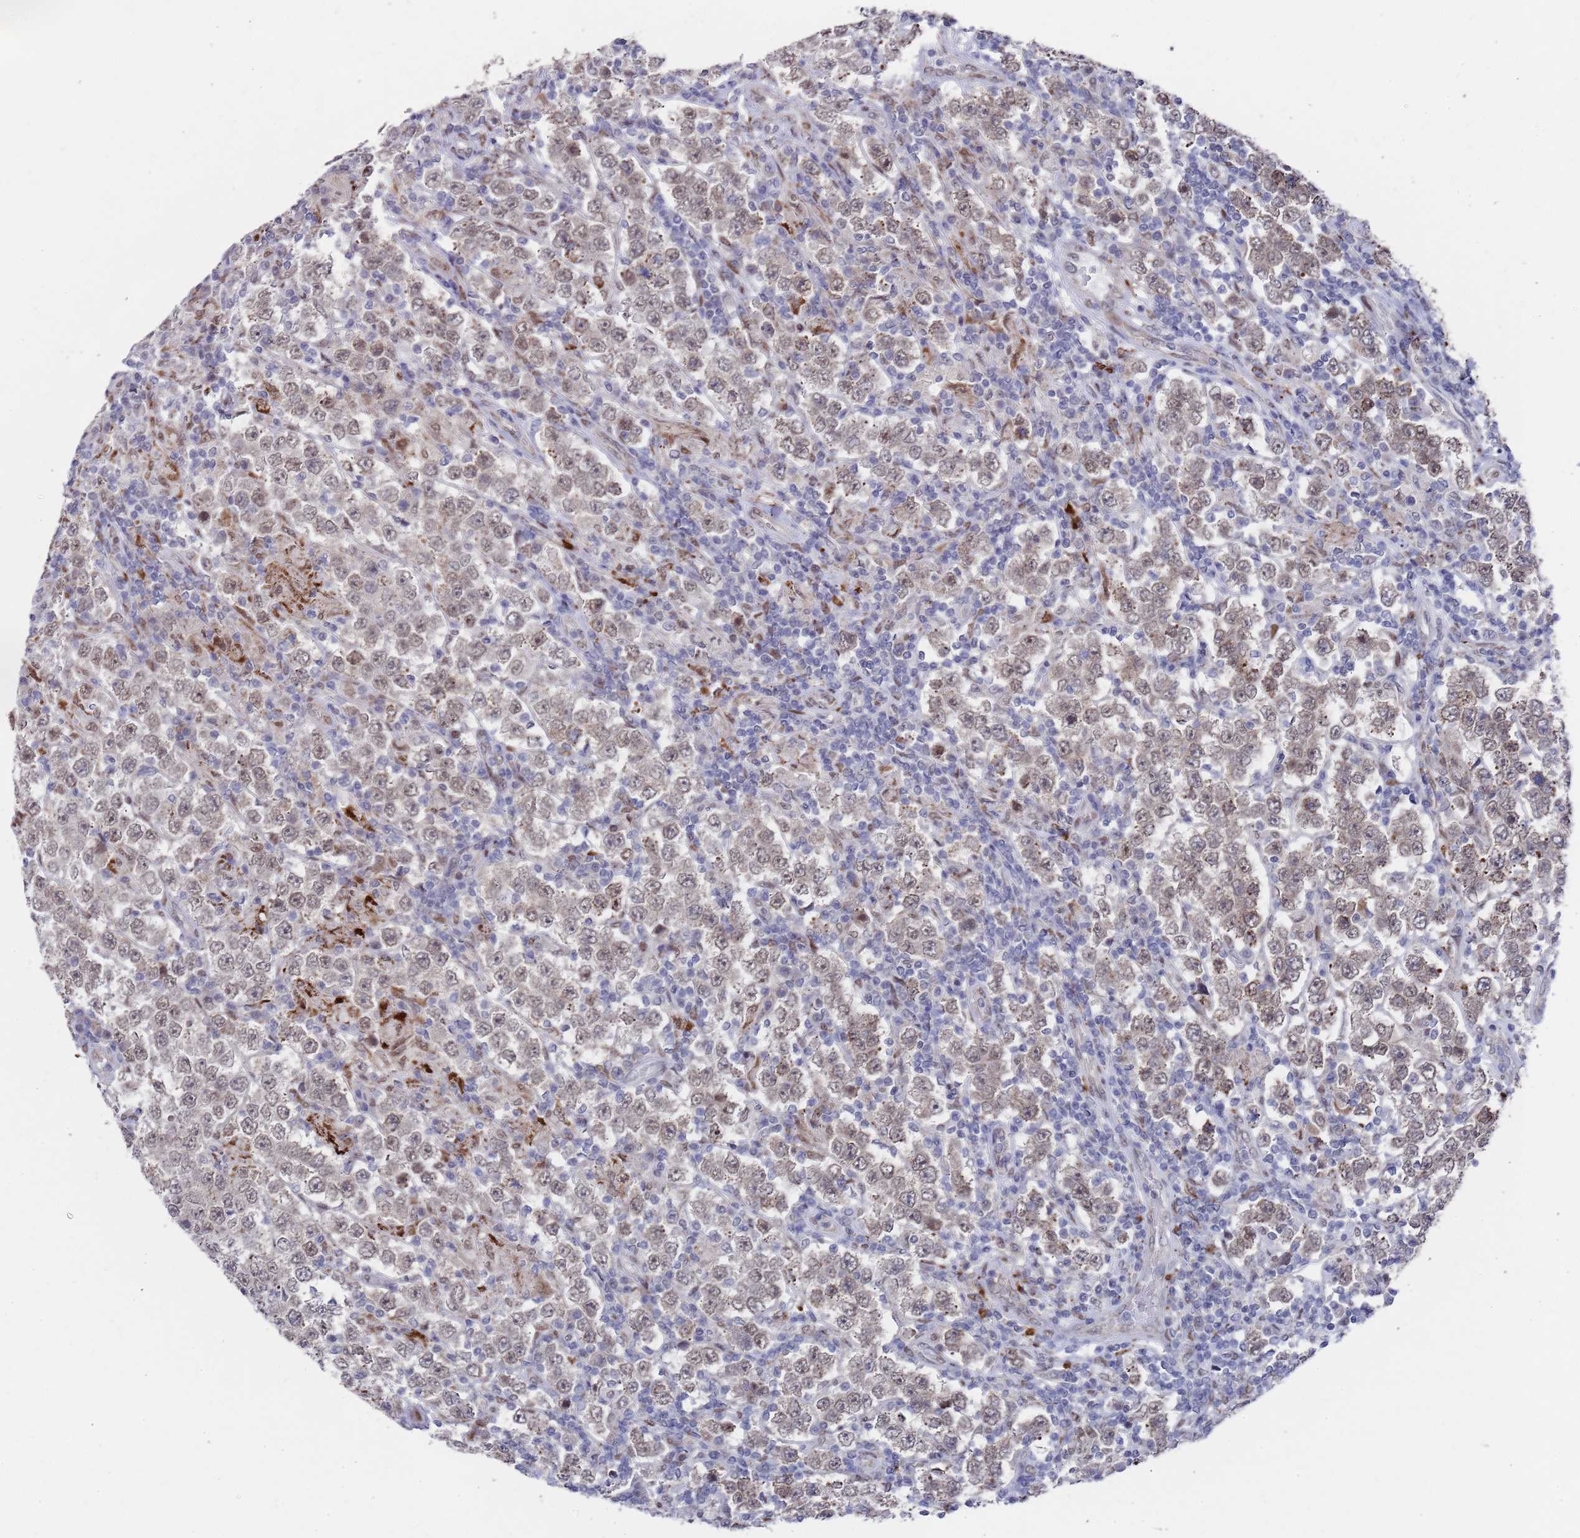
{"staining": {"intensity": "weak", "quantity": ">75%", "location": "cytoplasmic/membranous,nuclear"}, "tissue": "testis cancer", "cell_type": "Tumor cells", "image_type": "cancer", "snomed": [{"axis": "morphology", "description": "Normal tissue, NOS"}, {"axis": "morphology", "description": "Urothelial carcinoma, High grade"}, {"axis": "morphology", "description": "Seminoma, NOS"}, {"axis": "morphology", "description": "Carcinoma, Embryonal, NOS"}, {"axis": "topography", "description": "Urinary bladder"}, {"axis": "topography", "description": "Testis"}], "caption": "Human testis high-grade urothelial carcinoma stained with a protein marker shows weak staining in tumor cells.", "gene": "COPS6", "patient": {"sex": "male", "age": 41}}